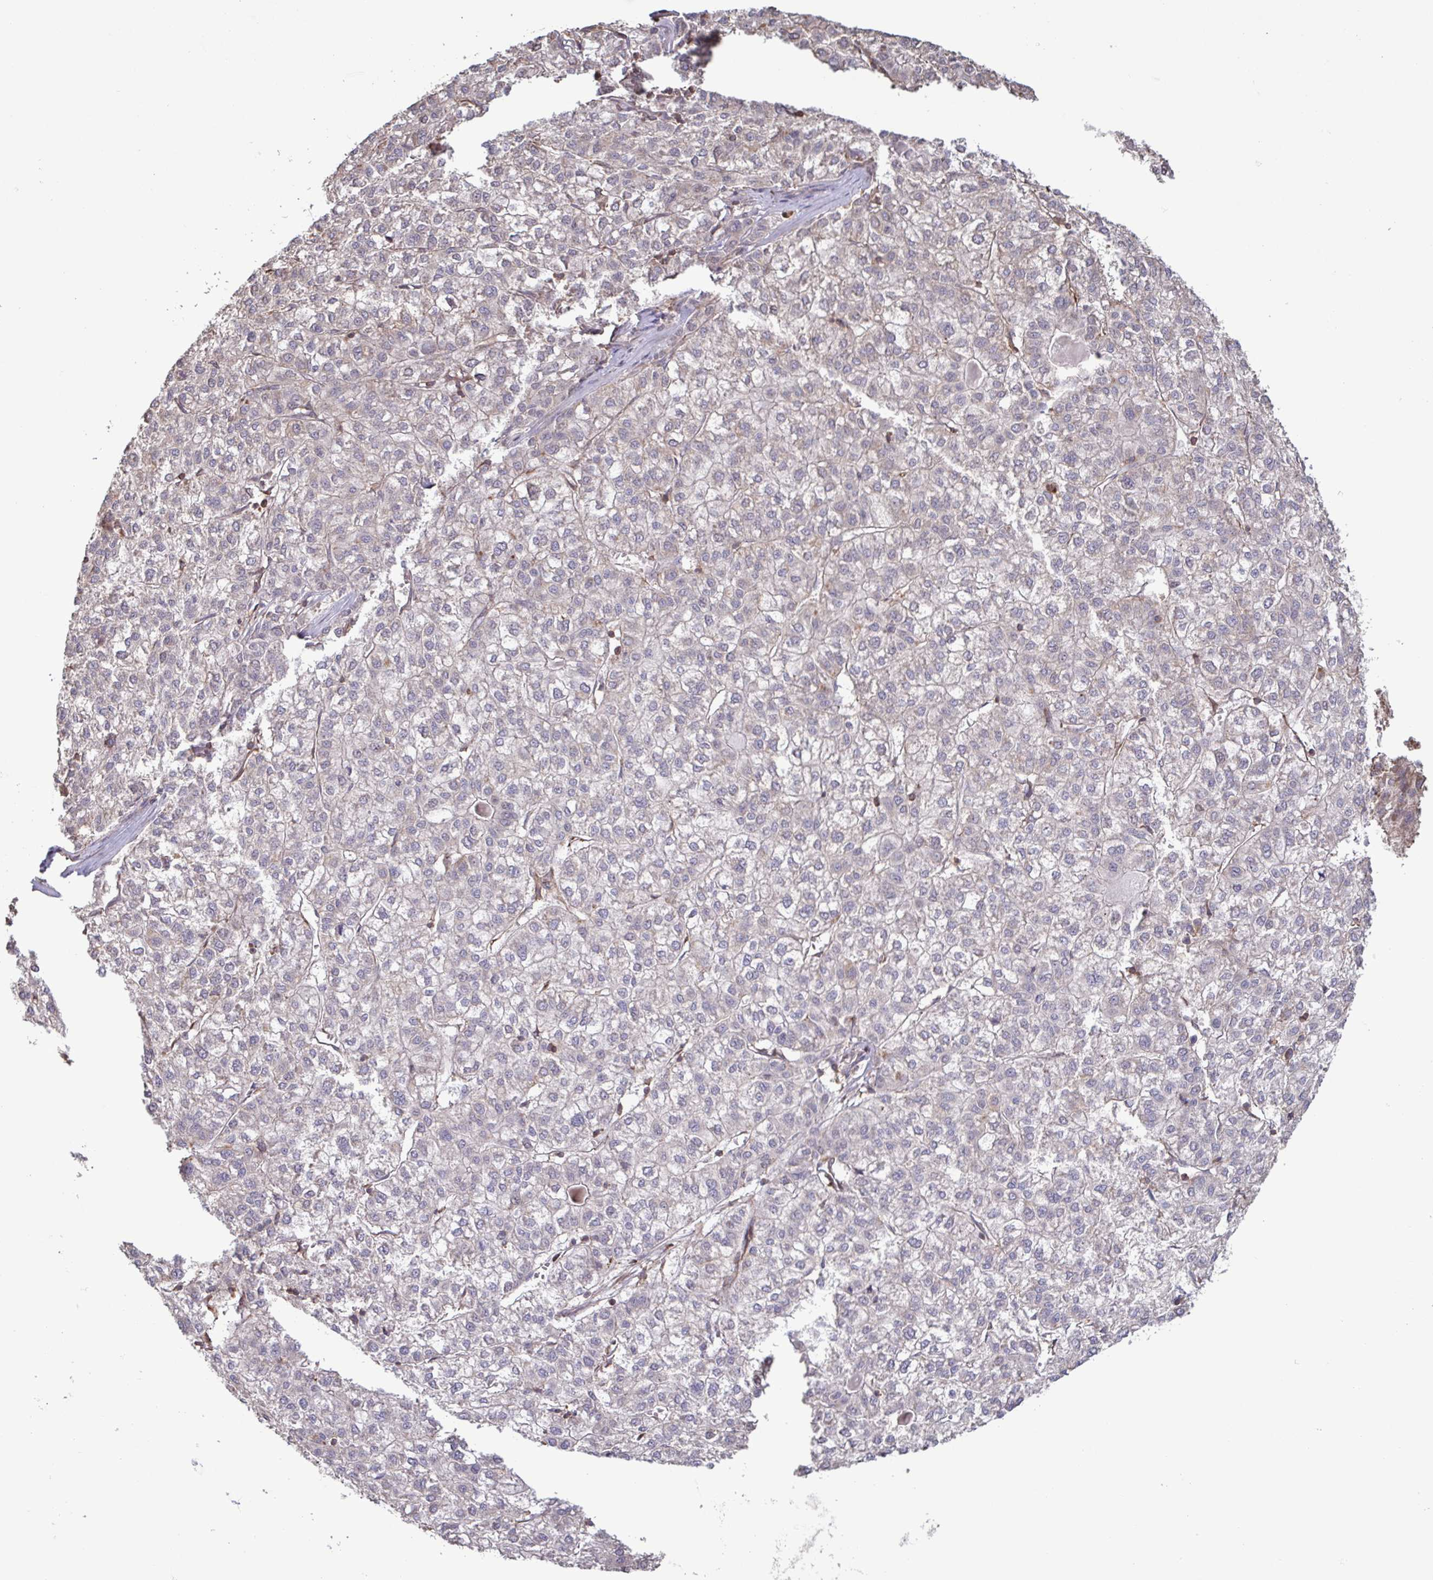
{"staining": {"intensity": "negative", "quantity": "none", "location": "none"}, "tissue": "liver cancer", "cell_type": "Tumor cells", "image_type": "cancer", "snomed": [{"axis": "morphology", "description": "Carcinoma, Hepatocellular, NOS"}, {"axis": "topography", "description": "Liver"}], "caption": "The immunohistochemistry (IHC) photomicrograph has no significant expression in tumor cells of liver cancer (hepatocellular carcinoma) tissue. (DAB immunohistochemistry, high magnification).", "gene": "ZNF200", "patient": {"sex": "female", "age": 43}}